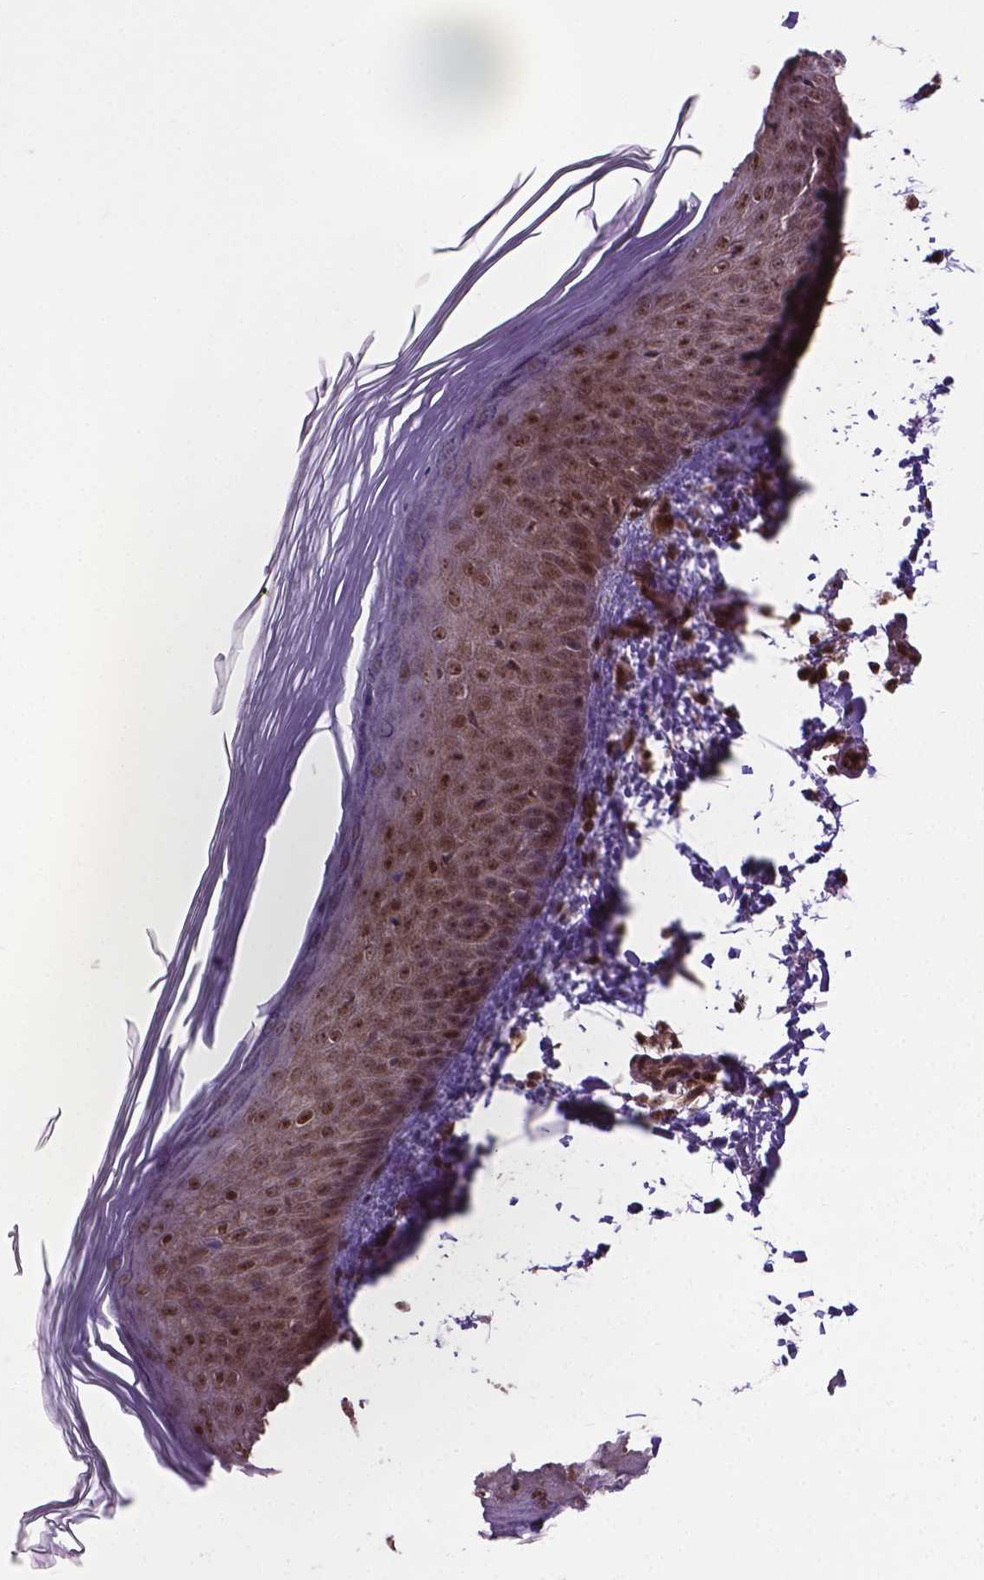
{"staining": {"intensity": "moderate", "quantity": ">75%", "location": "nuclear"}, "tissue": "skin", "cell_type": "Fibroblasts", "image_type": "normal", "snomed": [{"axis": "morphology", "description": "Normal tissue, NOS"}, {"axis": "topography", "description": "Skin"}], "caption": "A brown stain shows moderate nuclear positivity of a protein in fibroblasts of normal human skin.", "gene": "CSNK2A1", "patient": {"sex": "female", "age": 62}}